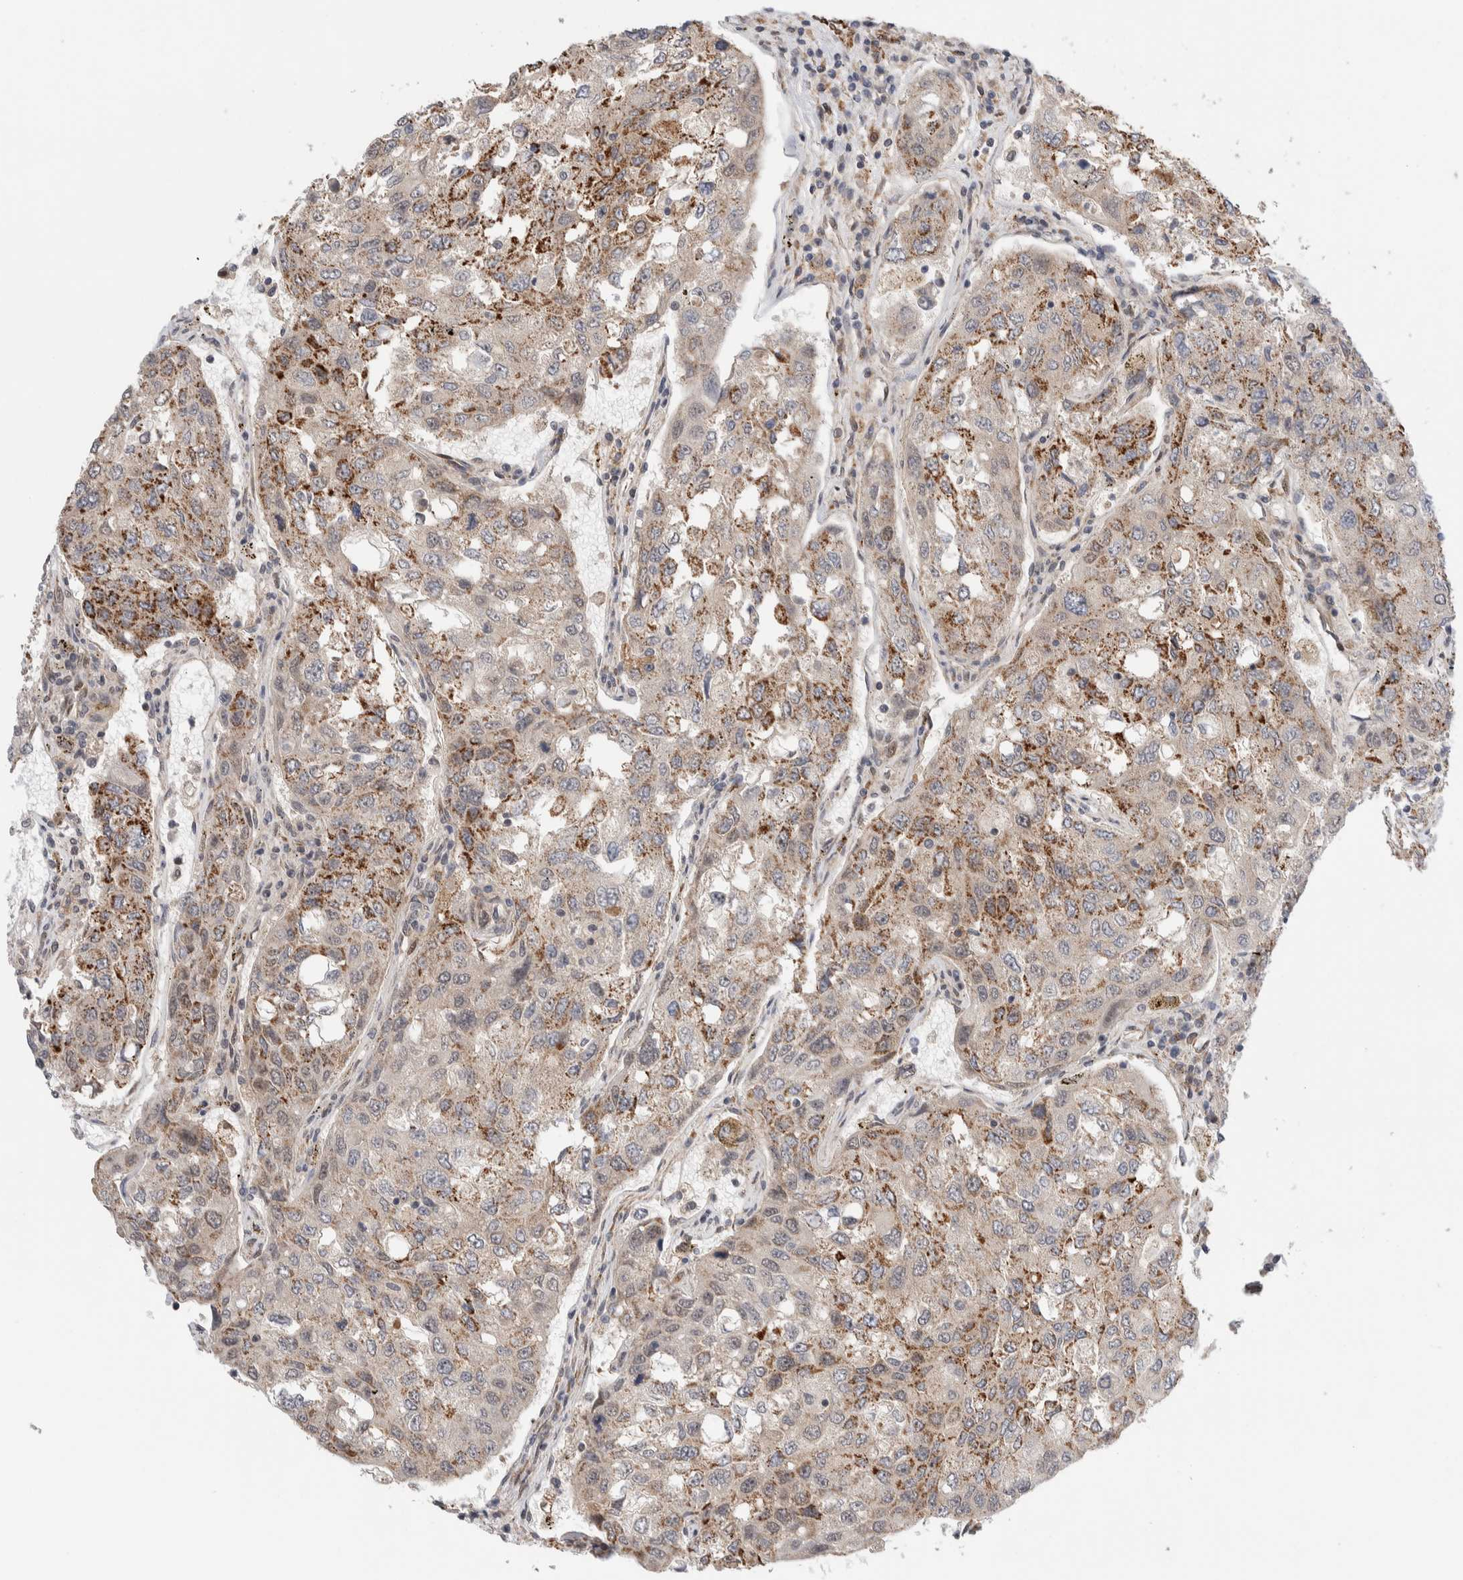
{"staining": {"intensity": "moderate", "quantity": ">75%", "location": "cytoplasmic/membranous"}, "tissue": "urothelial cancer", "cell_type": "Tumor cells", "image_type": "cancer", "snomed": [{"axis": "morphology", "description": "Urothelial carcinoma, High grade"}, {"axis": "topography", "description": "Lymph node"}, {"axis": "topography", "description": "Urinary bladder"}], "caption": "Immunohistochemical staining of urothelial carcinoma (high-grade) shows medium levels of moderate cytoplasmic/membranous protein positivity in about >75% of tumor cells.", "gene": "TNRC18", "patient": {"sex": "male", "age": 51}}